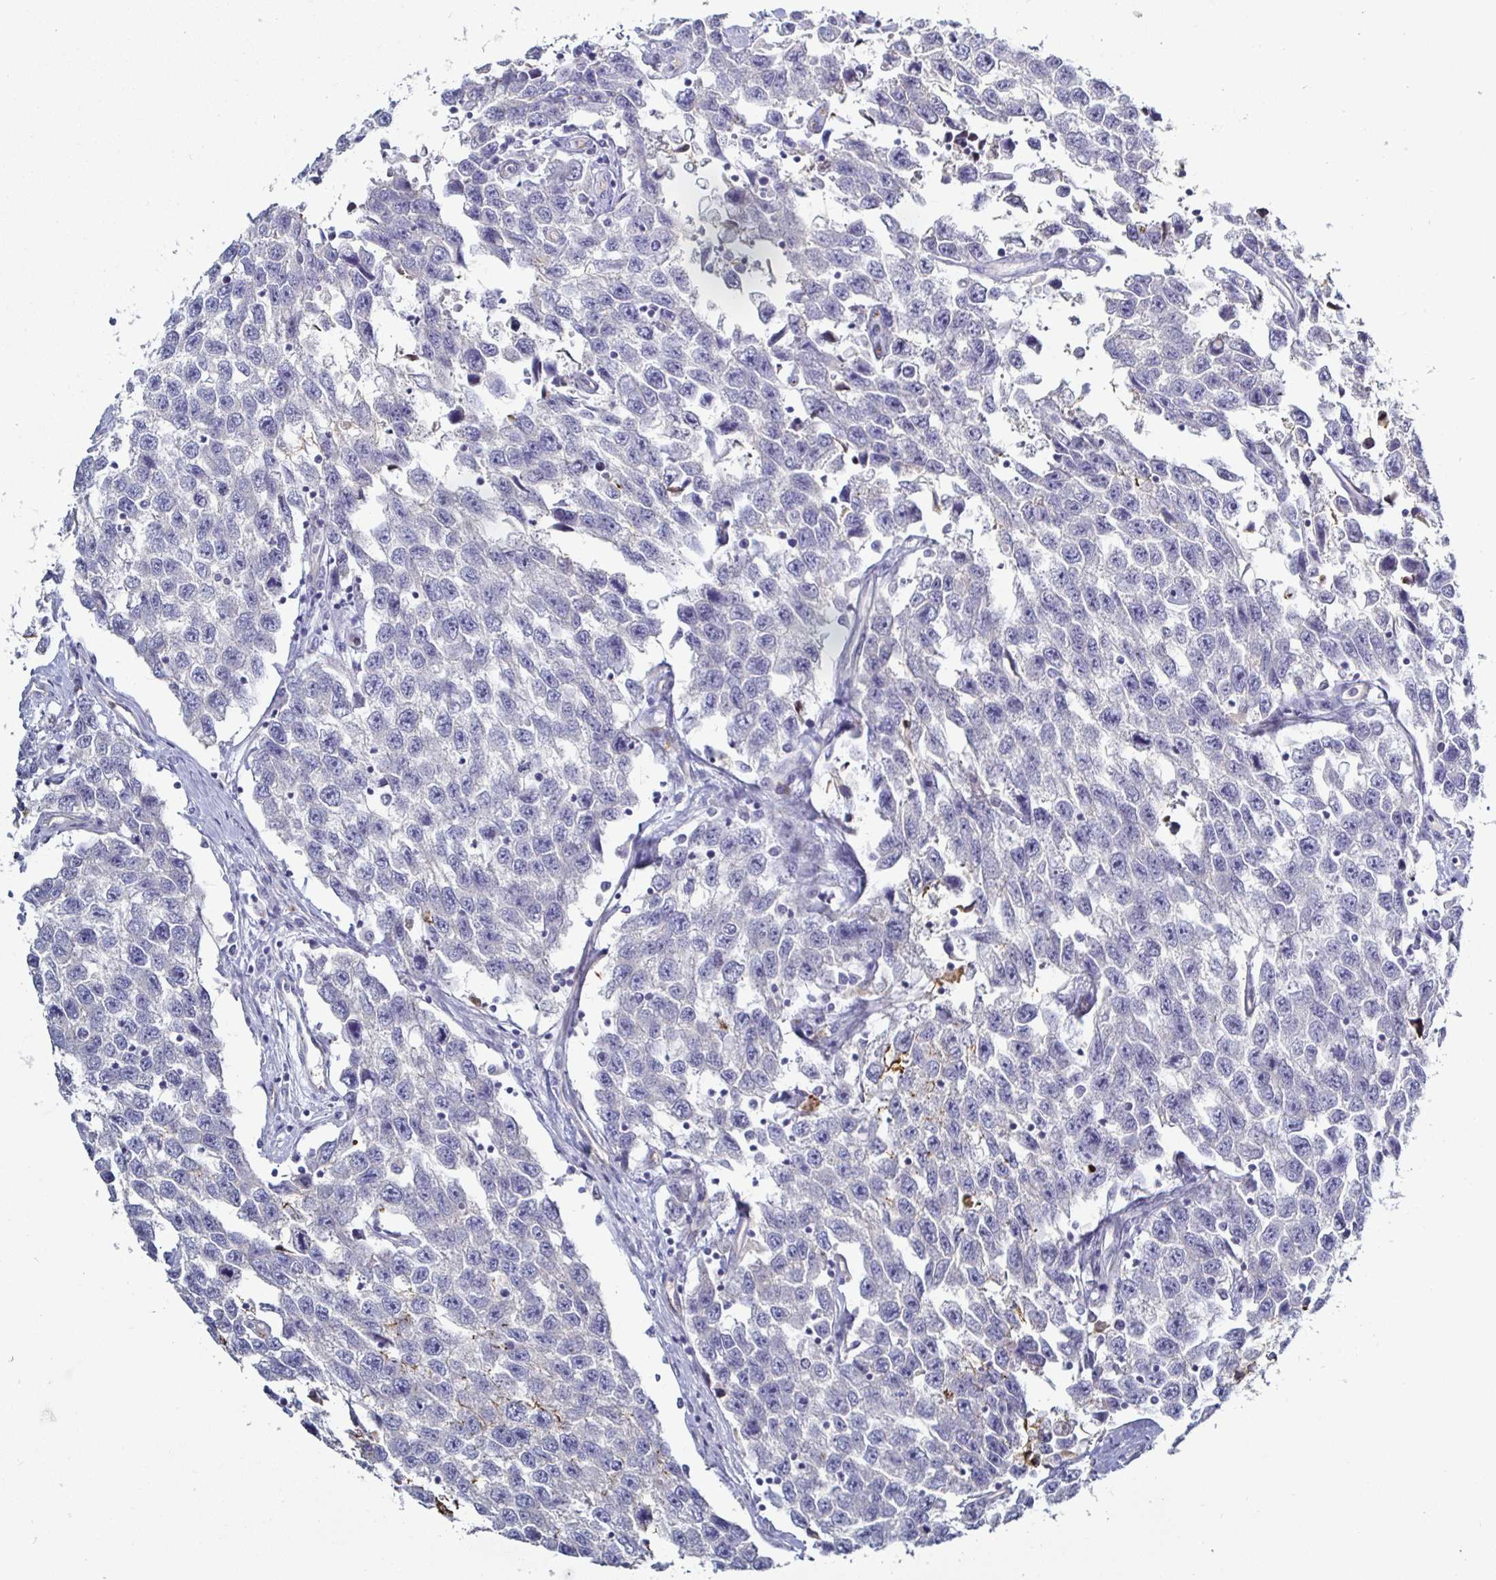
{"staining": {"intensity": "negative", "quantity": "none", "location": "none"}, "tissue": "testis cancer", "cell_type": "Tumor cells", "image_type": "cancer", "snomed": [{"axis": "morphology", "description": "Seminoma, NOS"}, {"axis": "topography", "description": "Testis"}], "caption": "A micrograph of human seminoma (testis) is negative for staining in tumor cells.", "gene": "ACSBG2", "patient": {"sex": "male", "age": 33}}